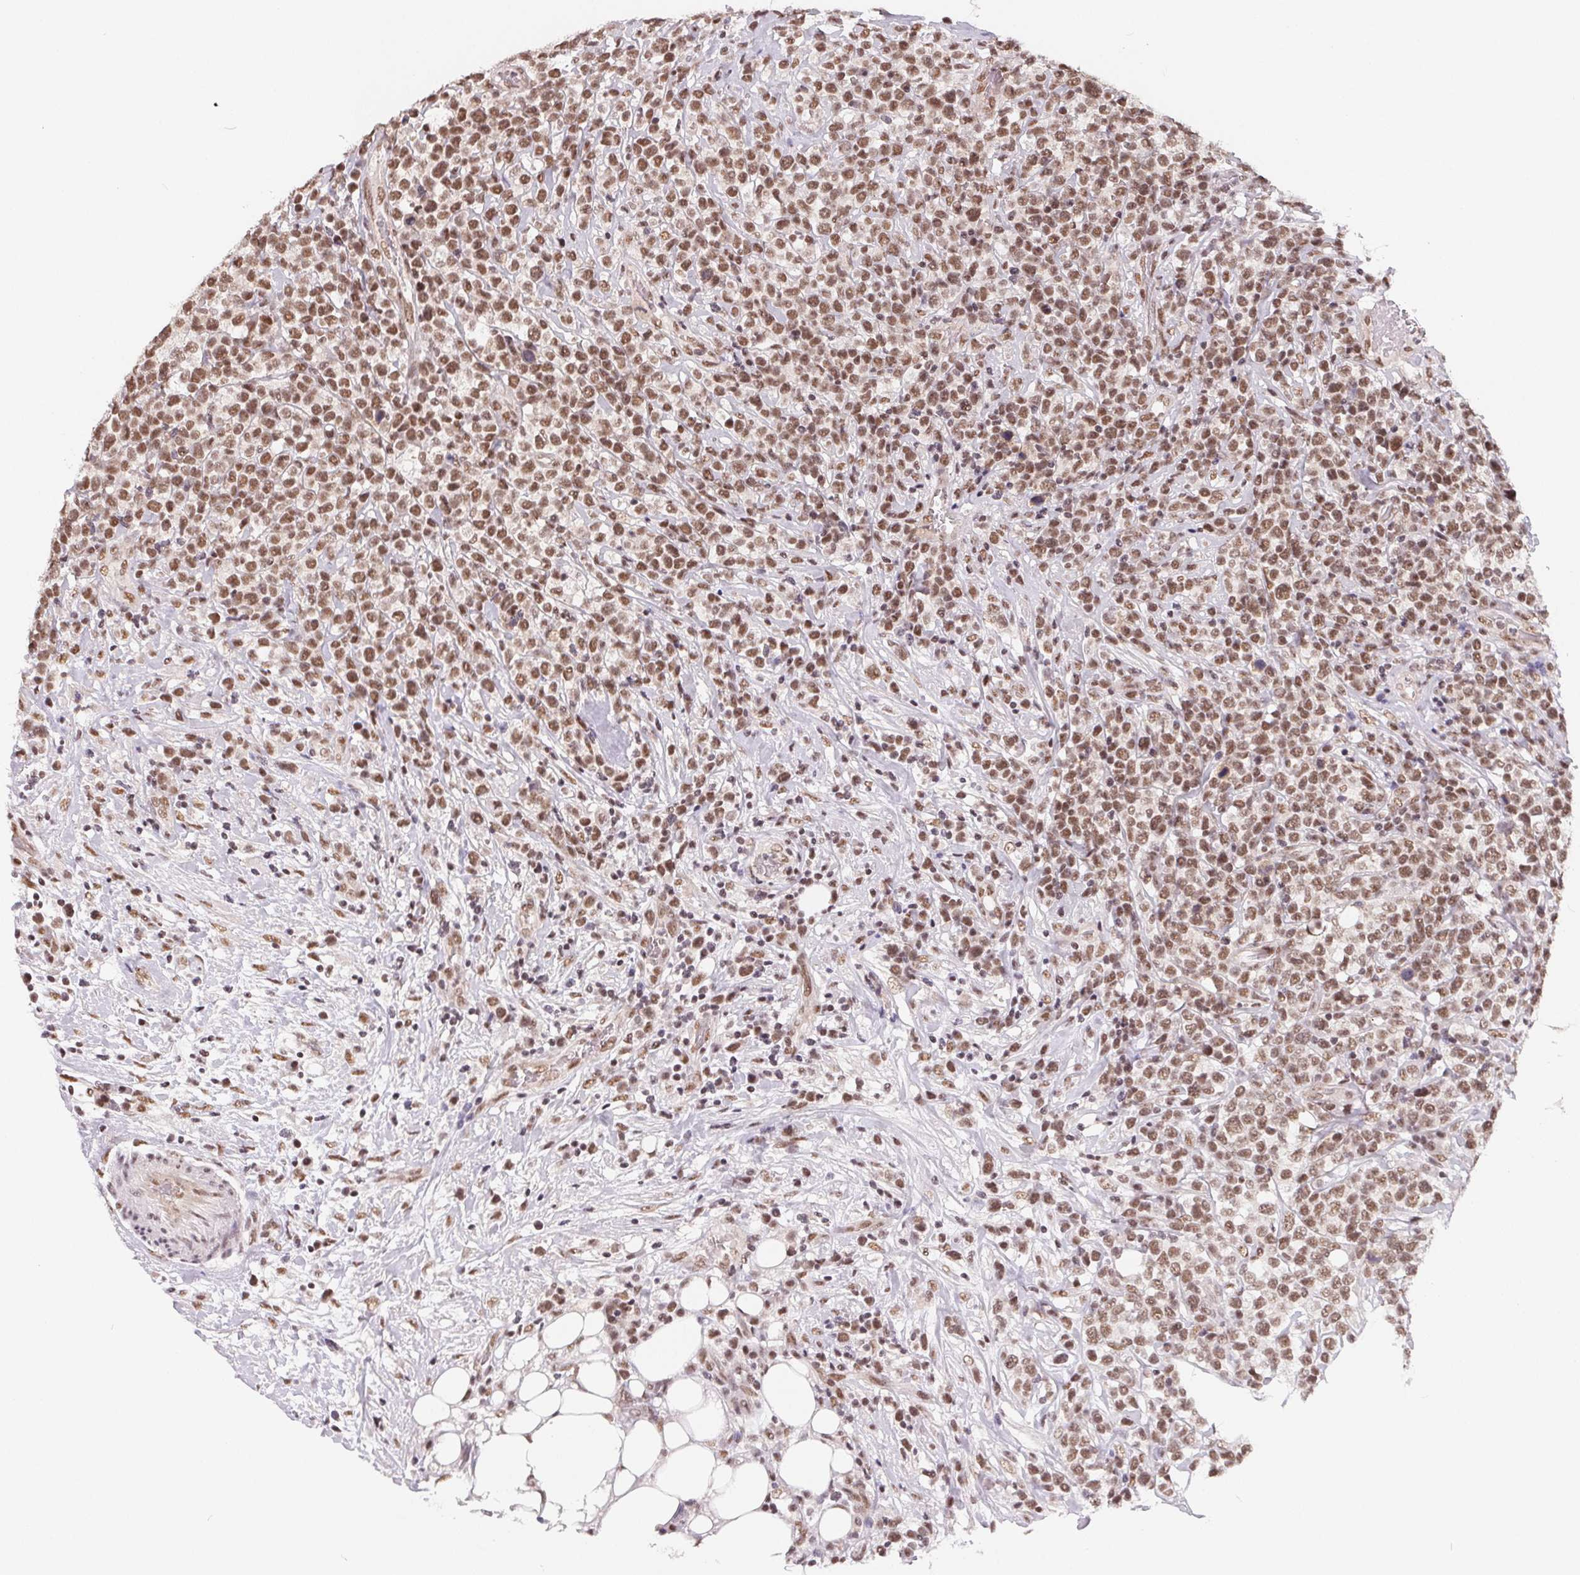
{"staining": {"intensity": "moderate", "quantity": ">75%", "location": "nuclear"}, "tissue": "lymphoma", "cell_type": "Tumor cells", "image_type": "cancer", "snomed": [{"axis": "morphology", "description": "Malignant lymphoma, non-Hodgkin's type, High grade"}, {"axis": "topography", "description": "Soft tissue"}], "caption": "Malignant lymphoma, non-Hodgkin's type (high-grade) tissue demonstrates moderate nuclear staining in about >75% of tumor cells", "gene": "TCERG1", "patient": {"sex": "female", "age": 56}}